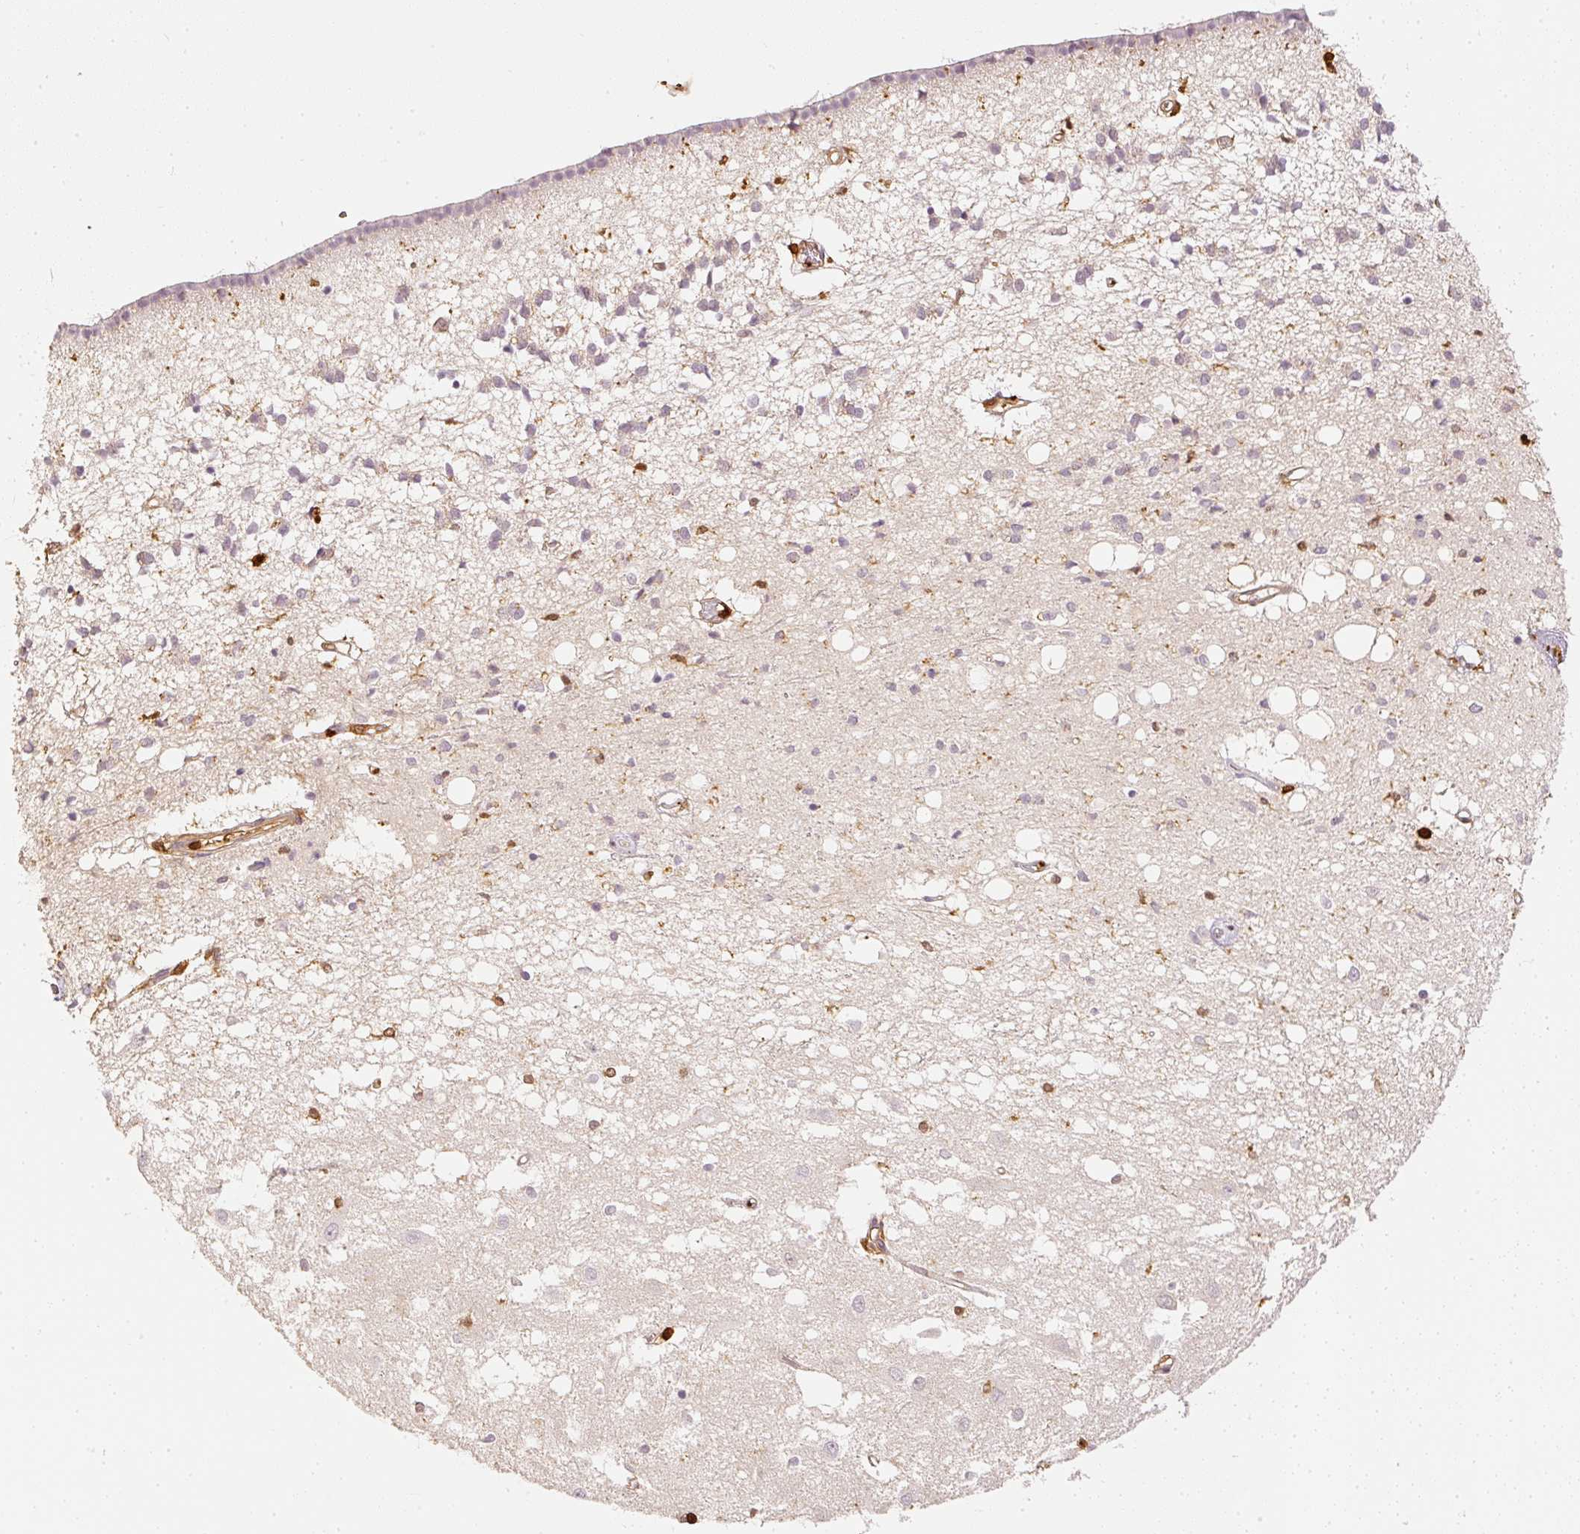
{"staining": {"intensity": "negative", "quantity": "none", "location": "none"}, "tissue": "caudate", "cell_type": "Glial cells", "image_type": "normal", "snomed": [{"axis": "morphology", "description": "Normal tissue, NOS"}, {"axis": "topography", "description": "Lateral ventricle wall"}], "caption": "A high-resolution micrograph shows IHC staining of normal caudate, which demonstrates no significant staining in glial cells.", "gene": "PFN1", "patient": {"sex": "male", "age": 70}}